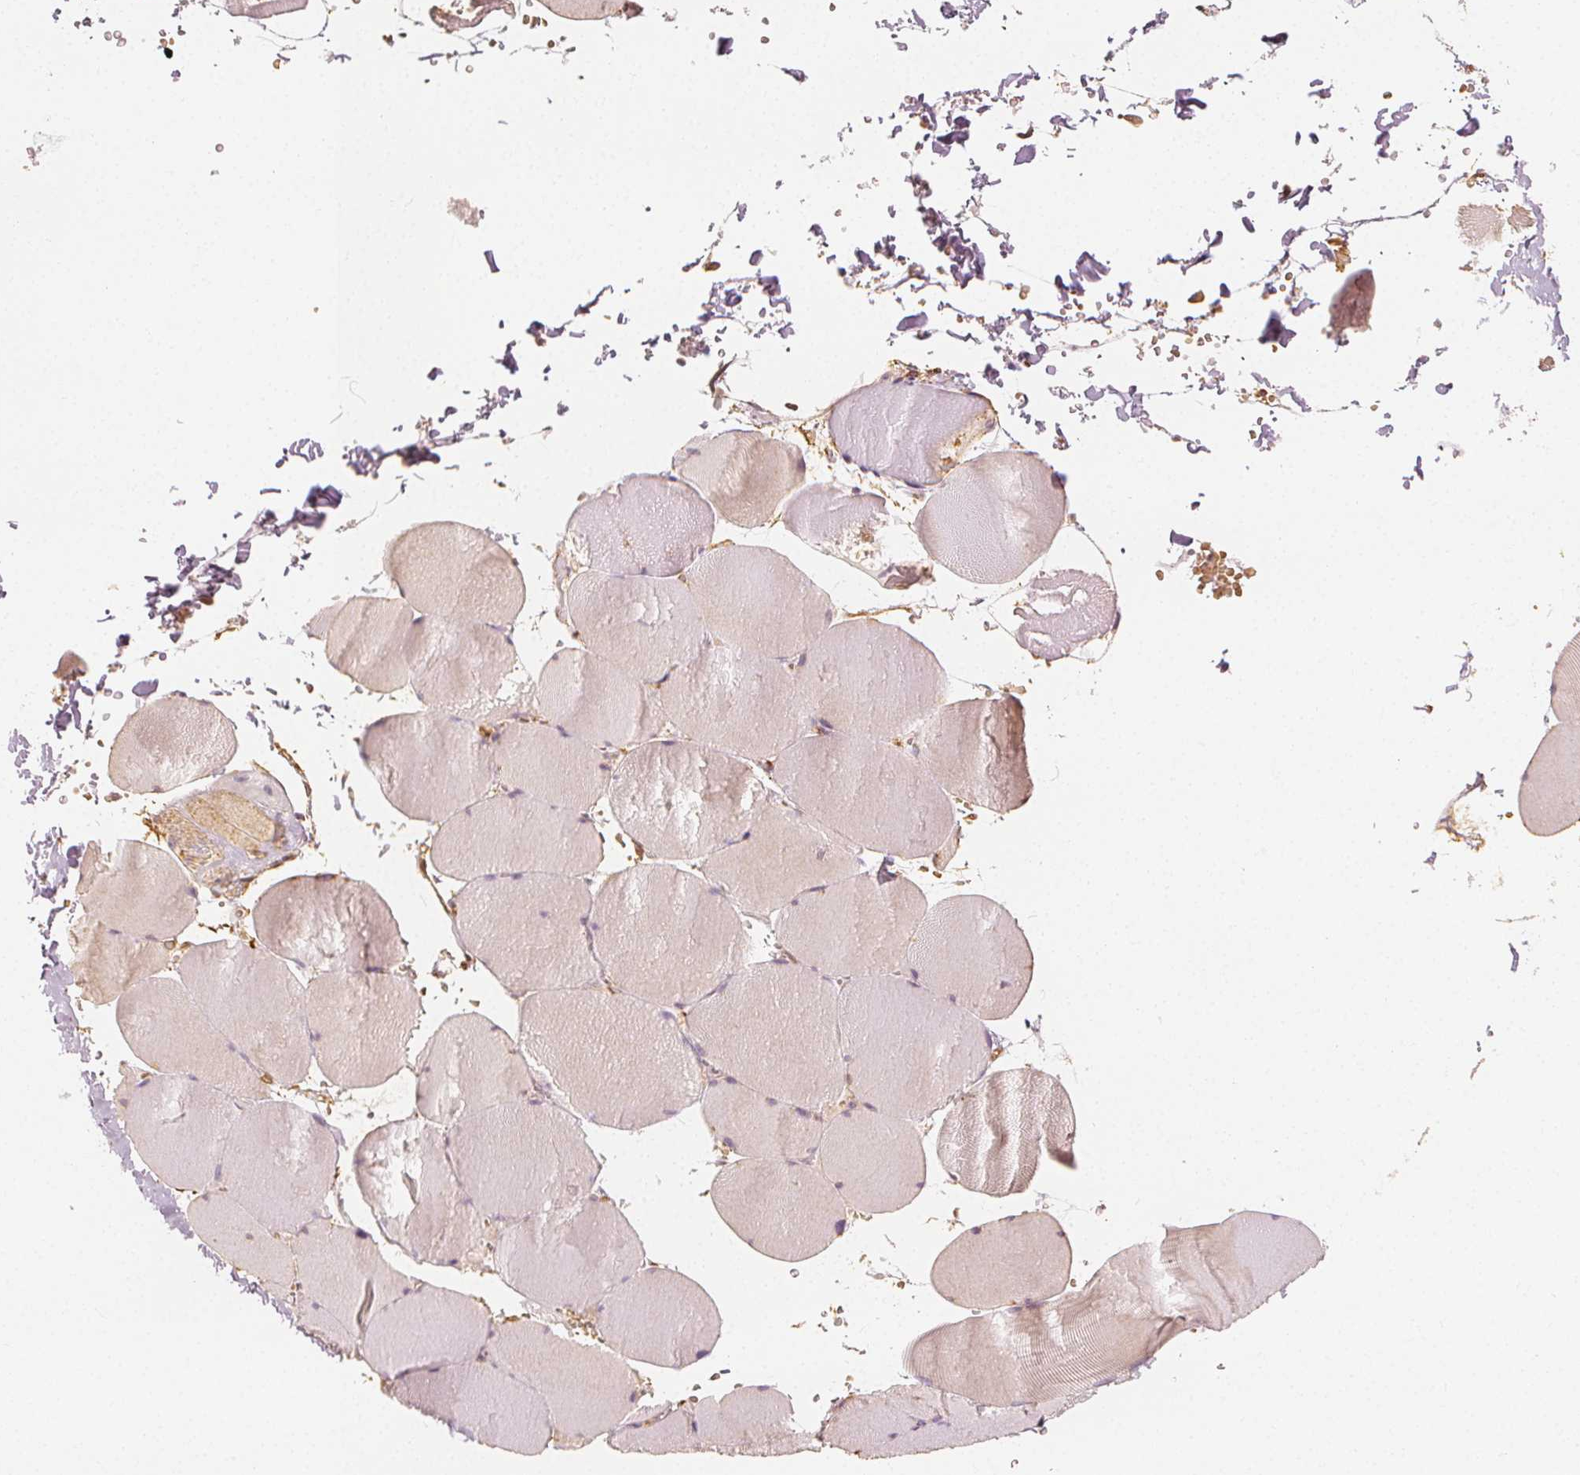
{"staining": {"intensity": "negative", "quantity": "none", "location": "none"}, "tissue": "skeletal muscle", "cell_type": "Myocytes", "image_type": "normal", "snomed": [{"axis": "morphology", "description": "Normal tissue, NOS"}, {"axis": "topography", "description": "Skeletal muscle"}, {"axis": "topography", "description": "Head-Neck"}], "caption": "The photomicrograph demonstrates no significant positivity in myocytes of skeletal muscle.", "gene": "ARHGAP26", "patient": {"sex": "male", "age": 66}}